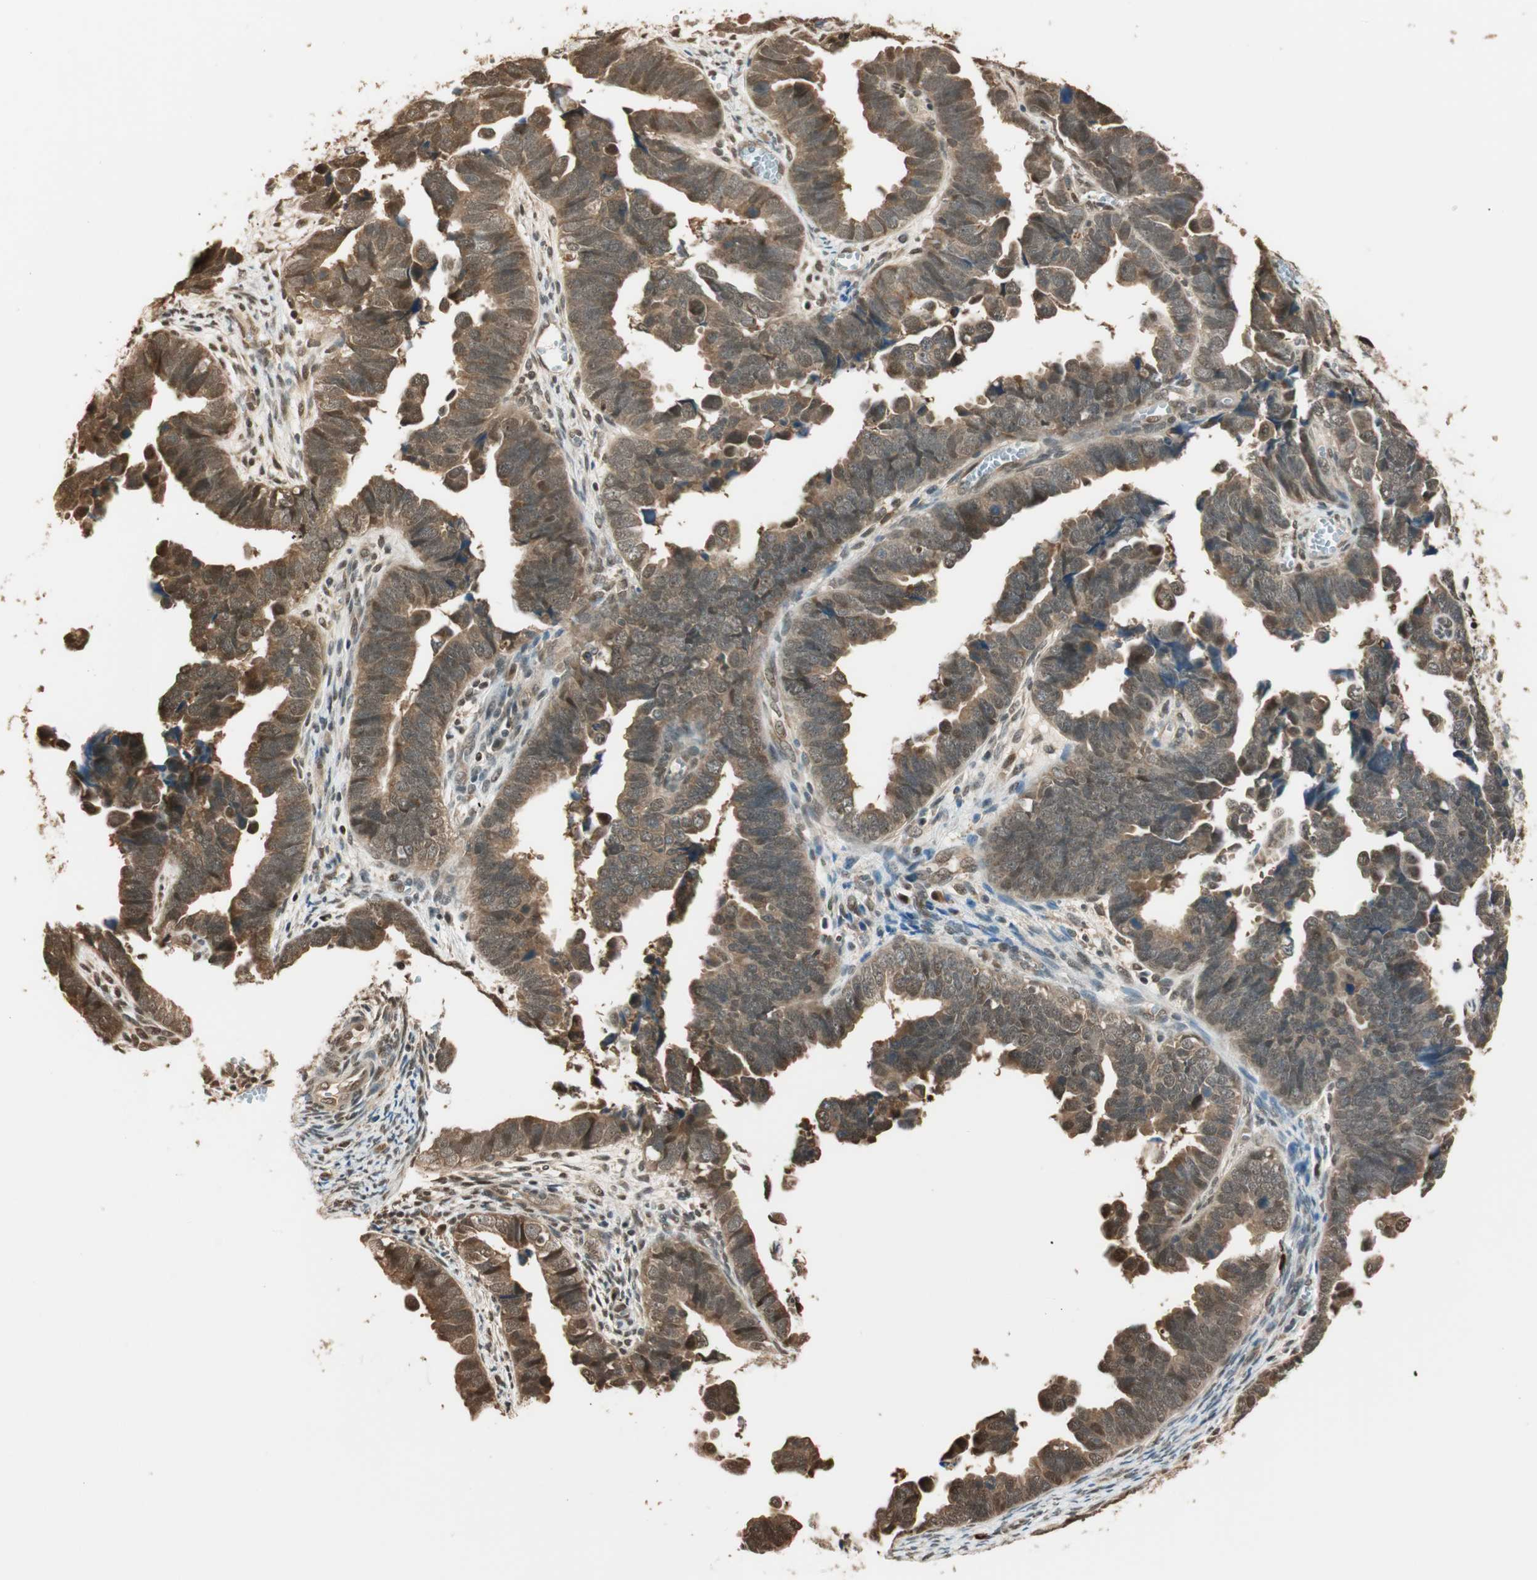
{"staining": {"intensity": "strong", "quantity": ">75%", "location": "cytoplasmic/membranous,nuclear"}, "tissue": "endometrial cancer", "cell_type": "Tumor cells", "image_type": "cancer", "snomed": [{"axis": "morphology", "description": "Adenocarcinoma, NOS"}, {"axis": "topography", "description": "Endometrium"}], "caption": "An image of human endometrial cancer stained for a protein exhibits strong cytoplasmic/membranous and nuclear brown staining in tumor cells. (DAB = brown stain, brightfield microscopy at high magnification).", "gene": "ZNF443", "patient": {"sex": "female", "age": 75}}